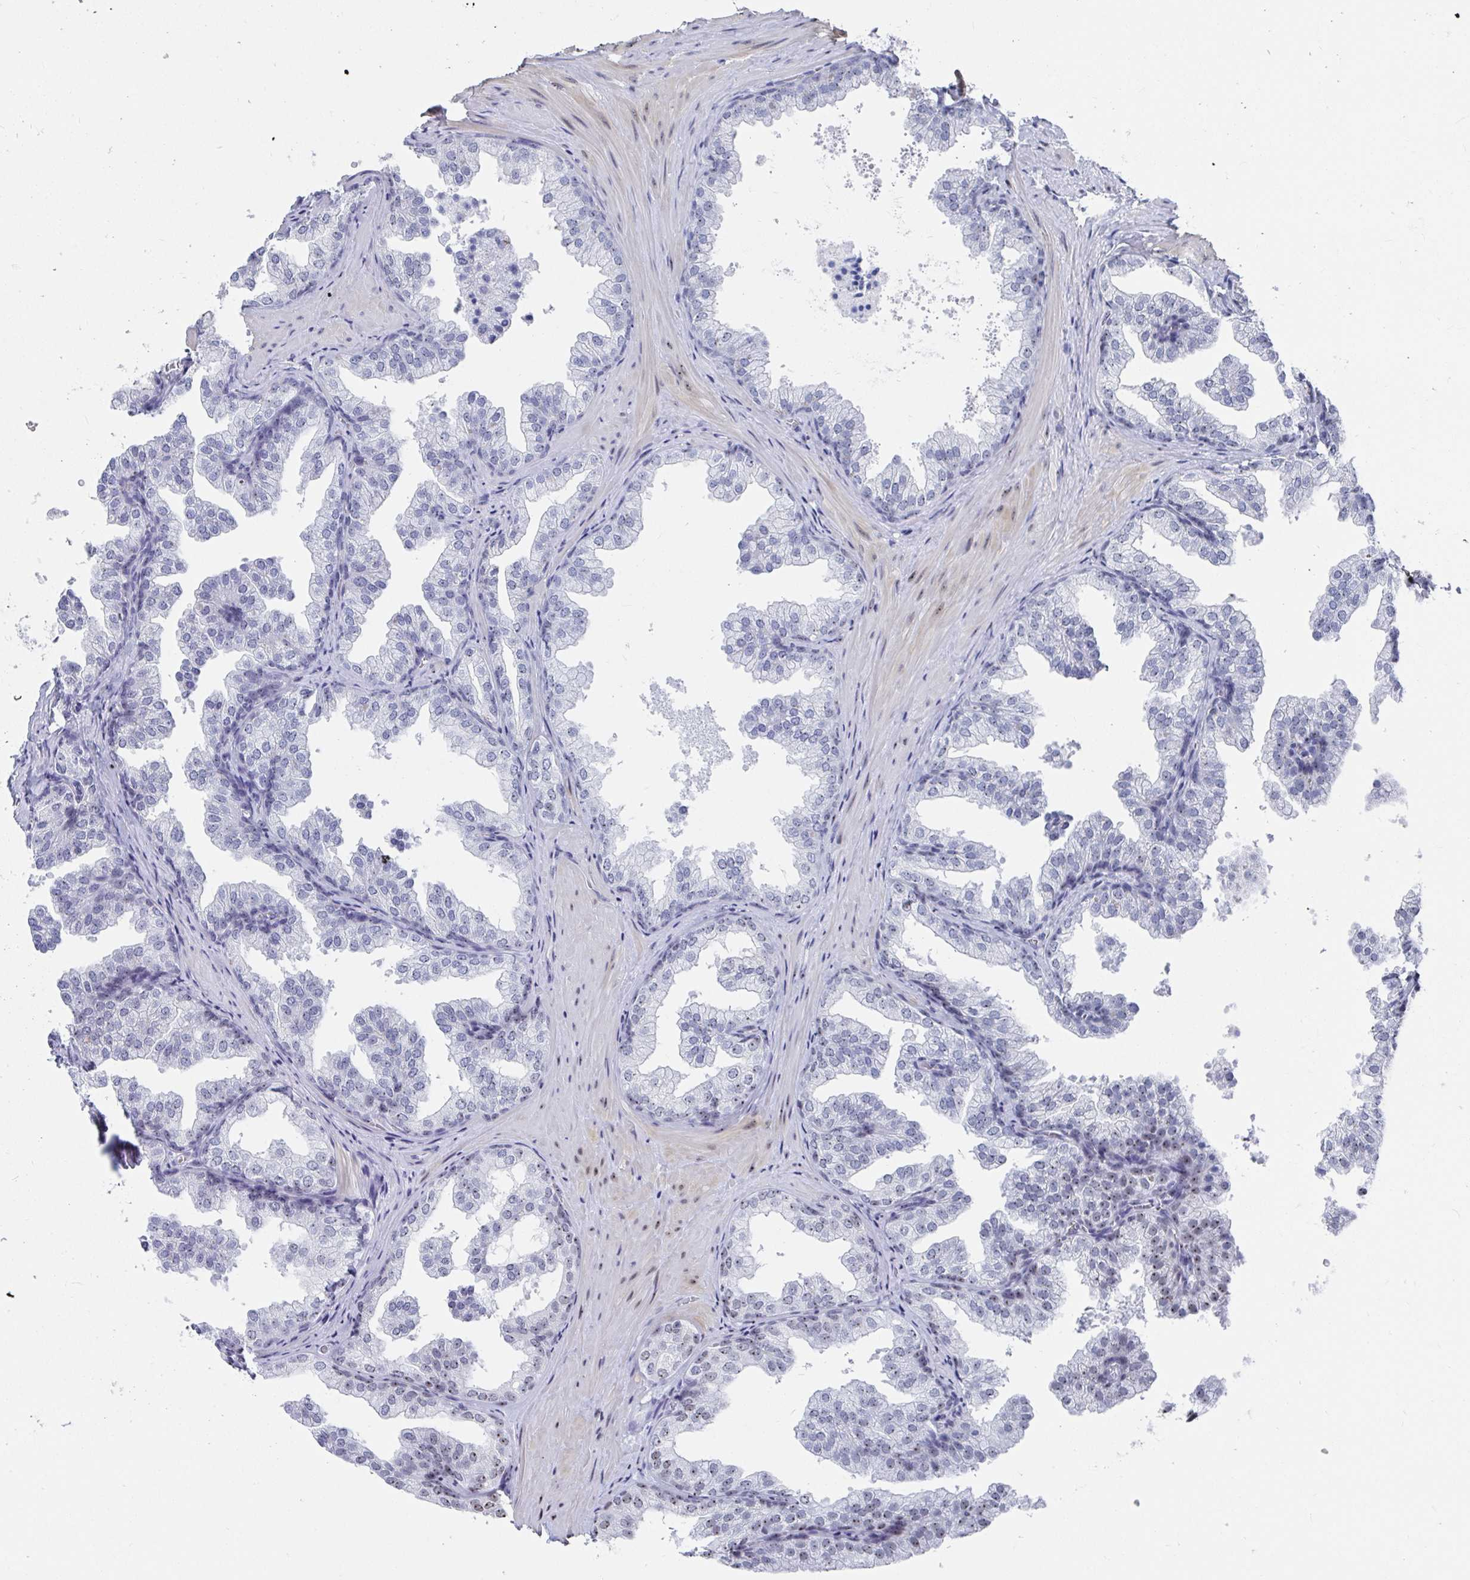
{"staining": {"intensity": "negative", "quantity": "none", "location": "none"}, "tissue": "prostate", "cell_type": "Glandular cells", "image_type": "normal", "snomed": [{"axis": "morphology", "description": "Normal tissue, NOS"}, {"axis": "topography", "description": "Prostate"}], "caption": "Immunohistochemistry histopathology image of benign prostate: human prostate stained with DAB displays no significant protein expression in glandular cells.", "gene": "SIRT7", "patient": {"sex": "male", "age": 37}}